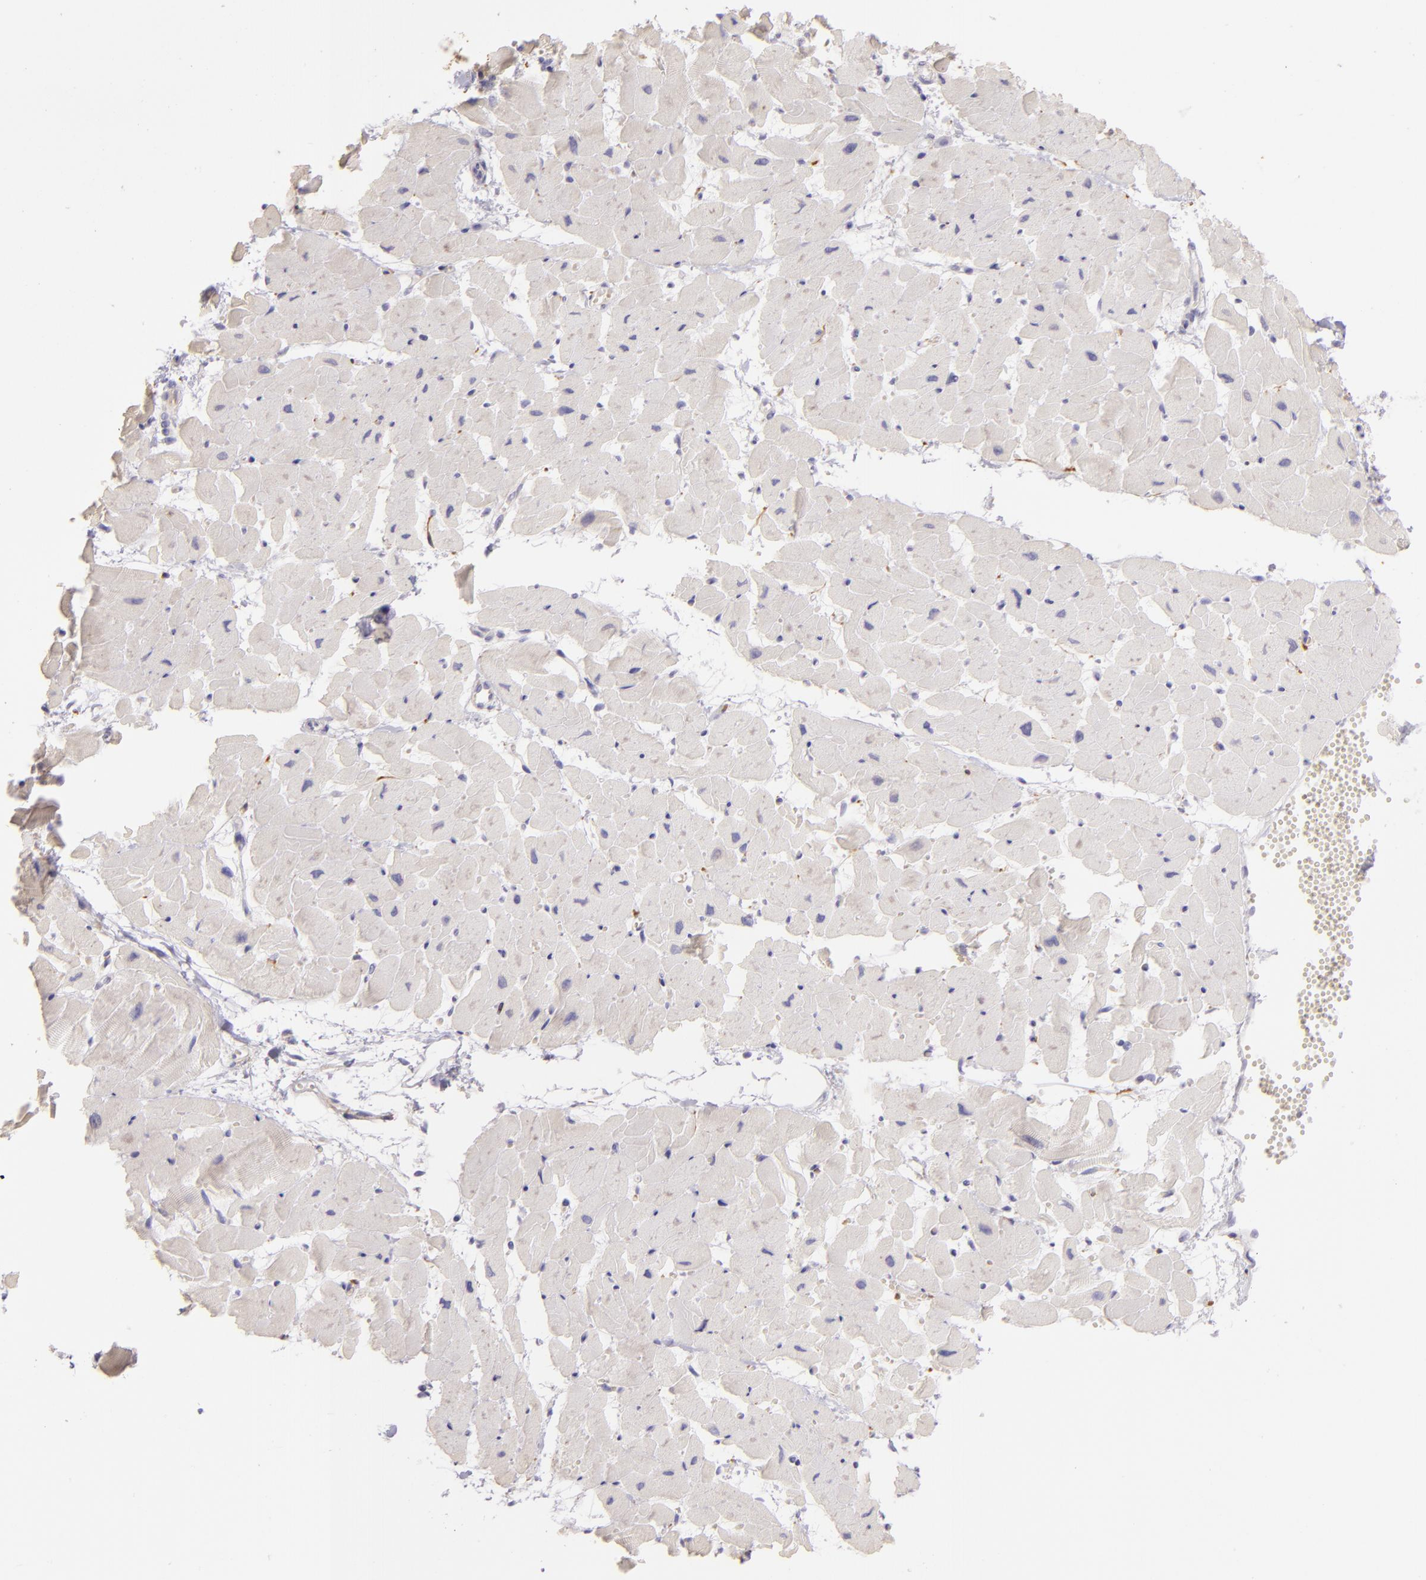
{"staining": {"intensity": "negative", "quantity": "none", "location": "none"}, "tissue": "heart muscle", "cell_type": "Cardiomyocytes", "image_type": "normal", "snomed": [{"axis": "morphology", "description": "Normal tissue, NOS"}, {"axis": "topography", "description": "Heart"}], "caption": "Immunohistochemistry of normal human heart muscle reveals no expression in cardiomyocytes. Brightfield microscopy of immunohistochemistry (IHC) stained with DAB (brown) and hematoxylin (blue), captured at high magnification.", "gene": "ZC3H7B", "patient": {"sex": "female", "age": 19}}